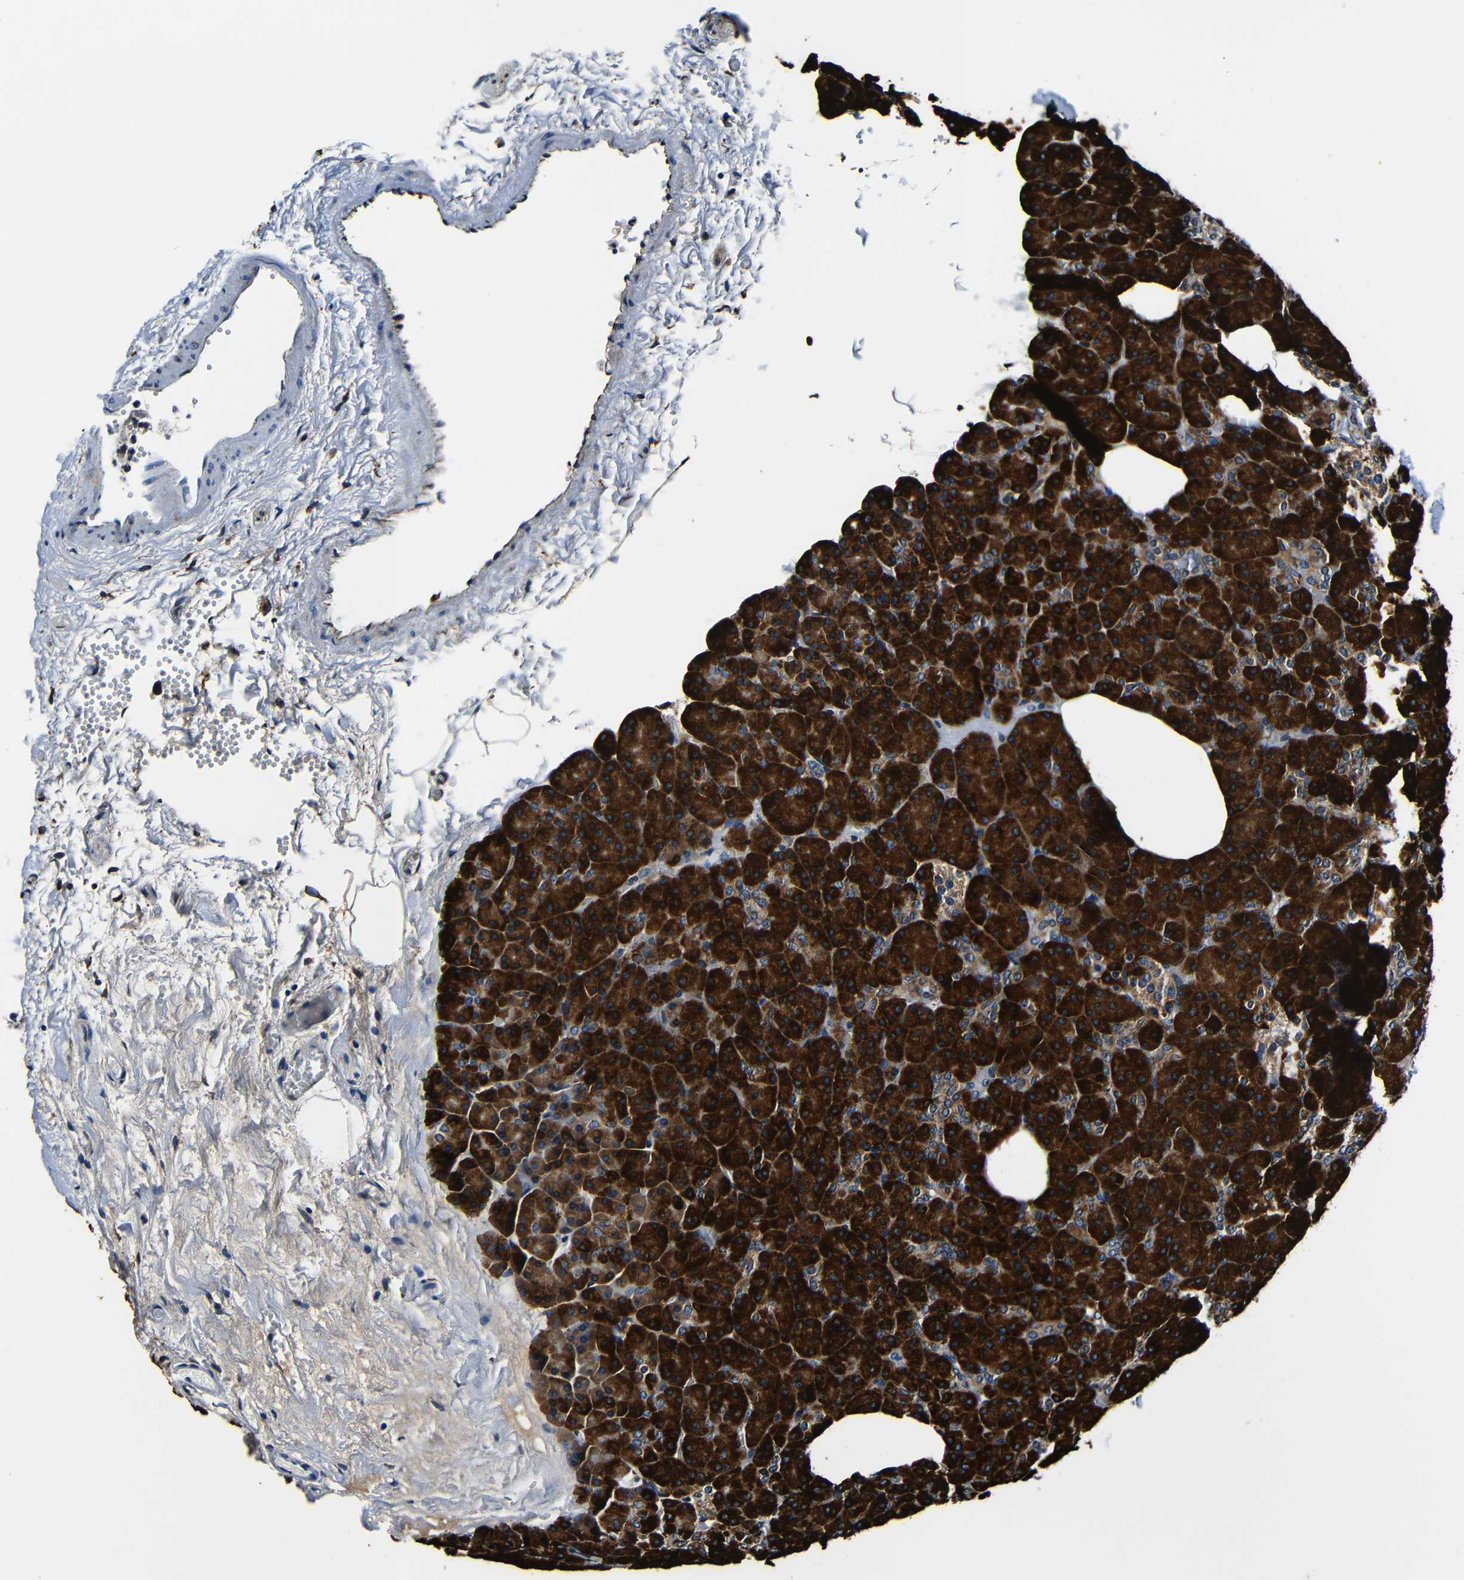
{"staining": {"intensity": "strong", "quantity": ">75%", "location": "cytoplasmic/membranous"}, "tissue": "pancreas", "cell_type": "Exocrine glandular cells", "image_type": "normal", "snomed": [{"axis": "morphology", "description": "Normal tissue, NOS"}, {"axis": "topography", "description": "Pancreas"}], "caption": "An immunohistochemistry histopathology image of benign tissue is shown. Protein staining in brown shows strong cytoplasmic/membranous positivity in pancreas within exocrine glandular cells.", "gene": "RRBP1", "patient": {"sex": "female", "age": 35}}